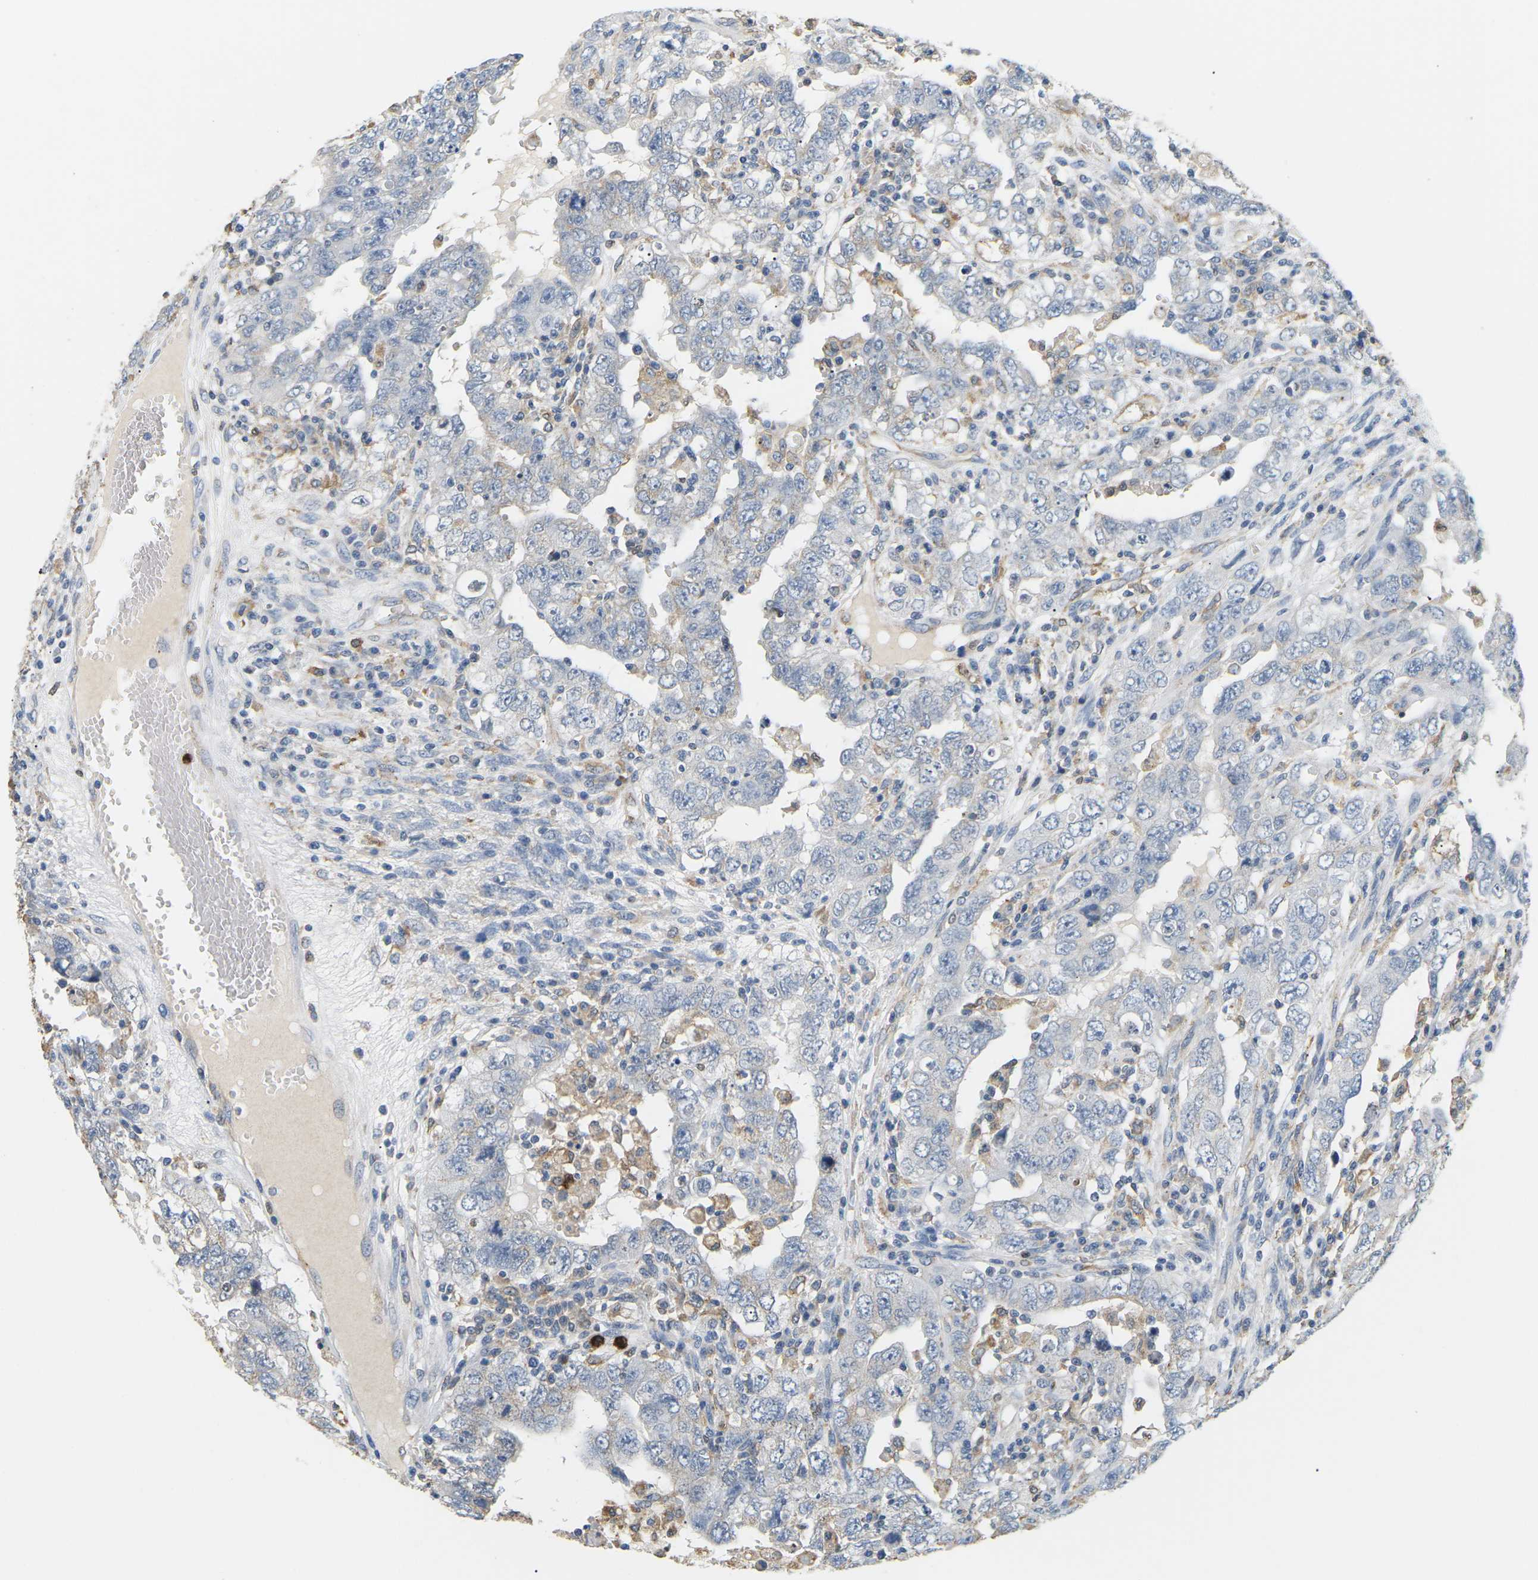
{"staining": {"intensity": "negative", "quantity": "none", "location": "none"}, "tissue": "testis cancer", "cell_type": "Tumor cells", "image_type": "cancer", "snomed": [{"axis": "morphology", "description": "Carcinoma, Embryonal, NOS"}, {"axis": "topography", "description": "Testis"}], "caption": "Immunohistochemistry of testis embryonal carcinoma shows no staining in tumor cells.", "gene": "ADM", "patient": {"sex": "male", "age": 26}}